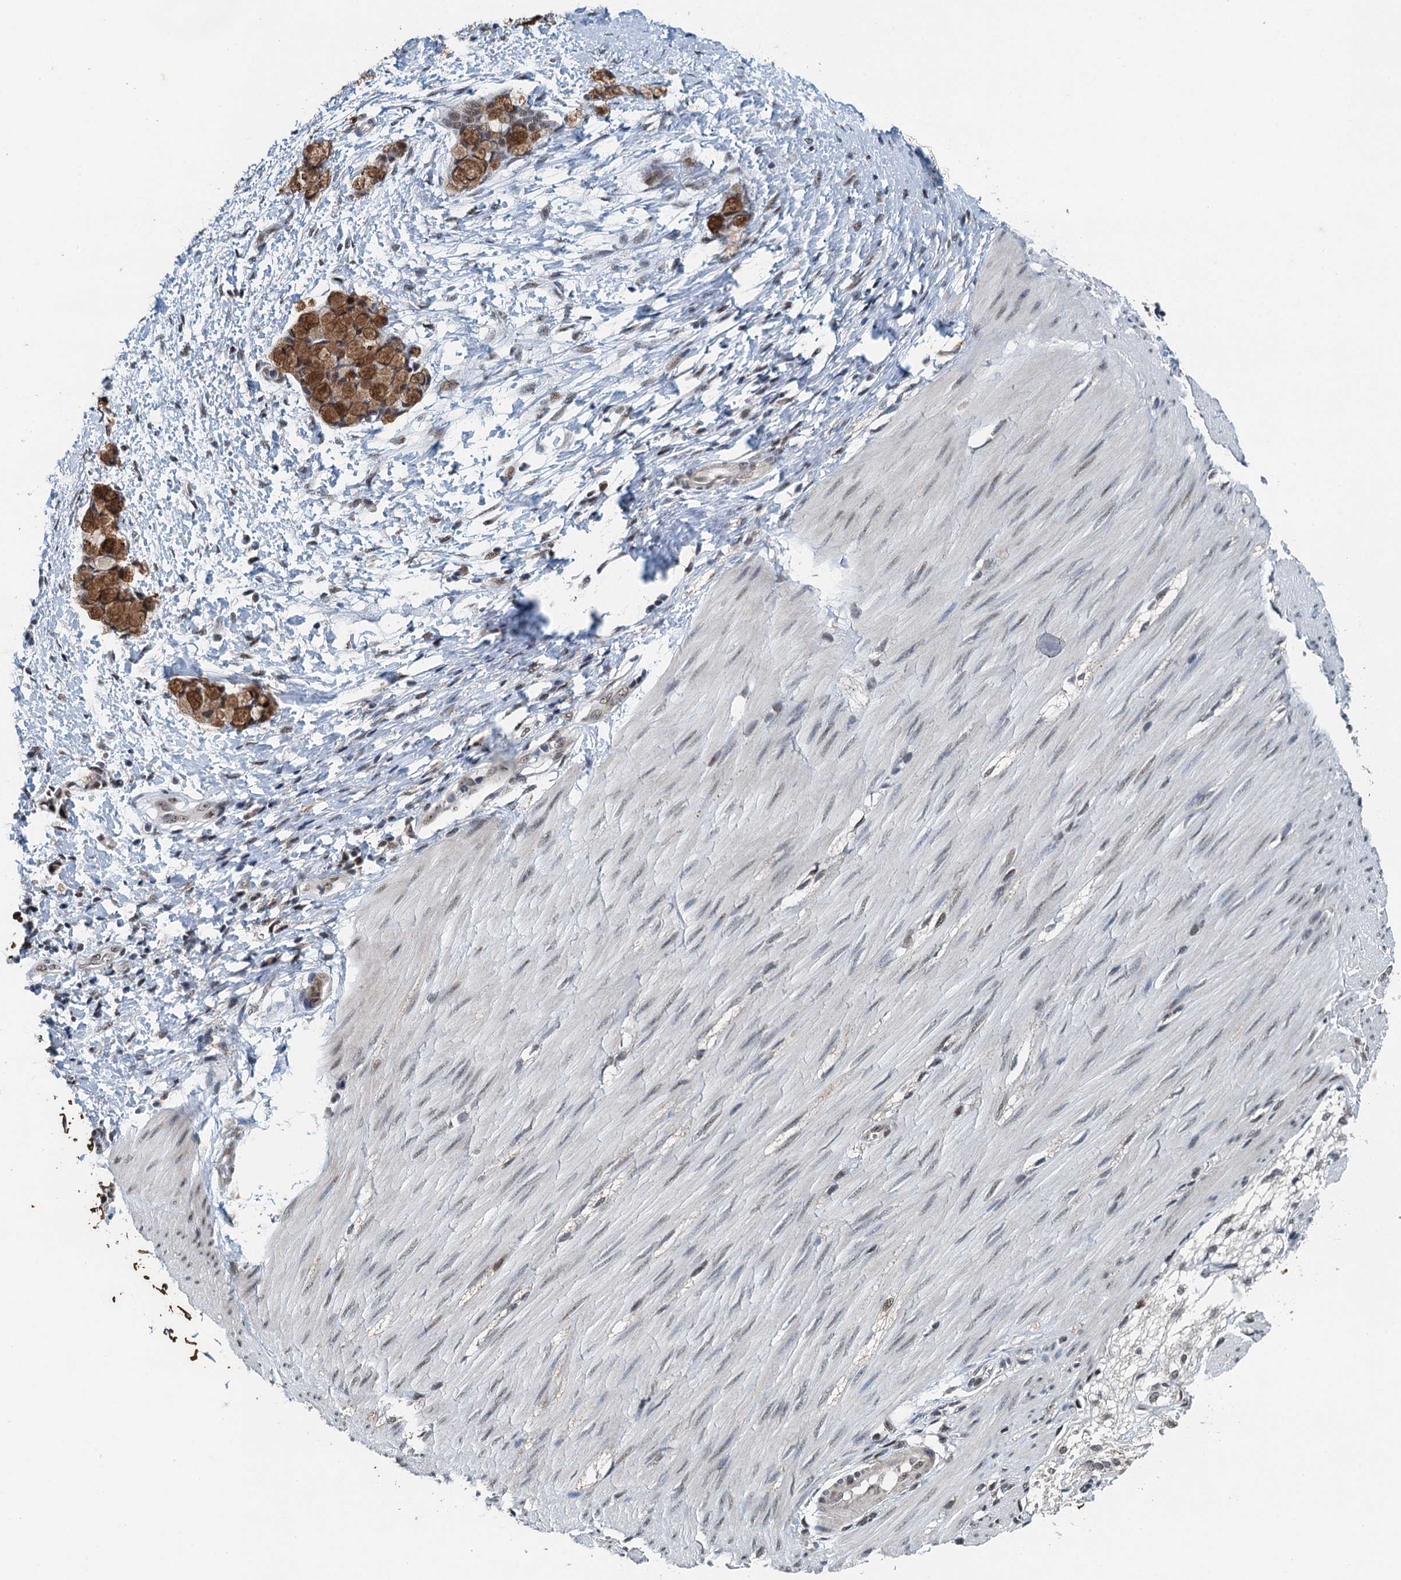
{"staining": {"intensity": "weak", "quantity": "<25%", "location": "nuclear"}, "tissue": "smooth muscle", "cell_type": "Smooth muscle cells", "image_type": "normal", "snomed": [{"axis": "morphology", "description": "Normal tissue, NOS"}, {"axis": "morphology", "description": "Adenocarcinoma, NOS"}, {"axis": "topography", "description": "Colon"}, {"axis": "topography", "description": "Peripheral nerve tissue"}], "caption": "Smooth muscle was stained to show a protein in brown. There is no significant staining in smooth muscle cells.", "gene": "MTA3", "patient": {"sex": "male", "age": 14}}